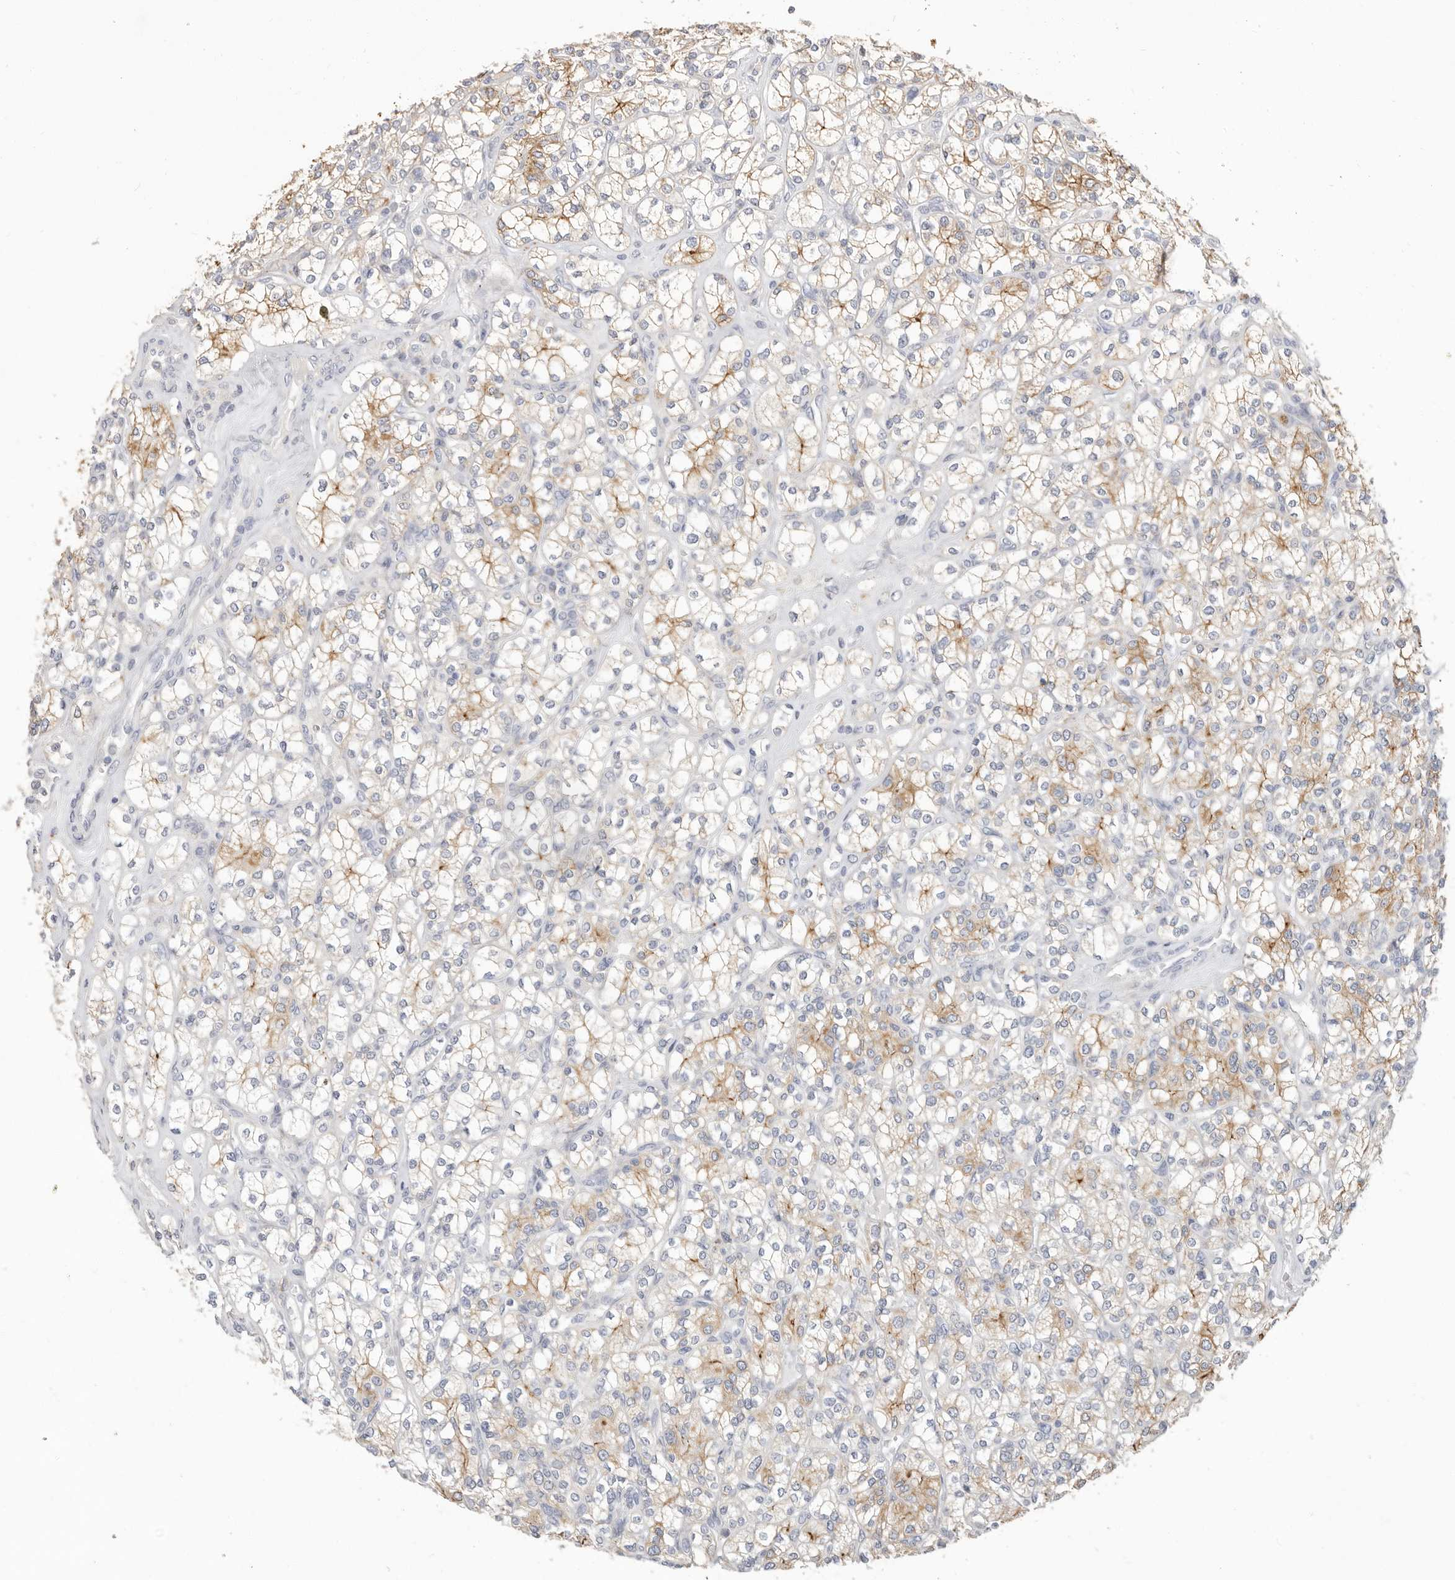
{"staining": {"intensity": "moderate", "quantity": "25%-75%", "location": "cytoplasmic/membranous"}, "tissue": "renal cancer", "cell_type": "Tumor cells", "image_type": "cancer", "snomed": [{"axis": "morphology", "description": "Adenocarcinoma, NOS"}, {"axis": "topography", "description": "Kidney"}], "caption": "A histopathology image showing moderate cytoplasmic/membranous staining in about 25%-75% of tumor cells in renal adenocarcinoma, as visualized by brown immunohistochemical staining.", "gene": "USH1C", "patient": {"sex": "male", "age": 77}}